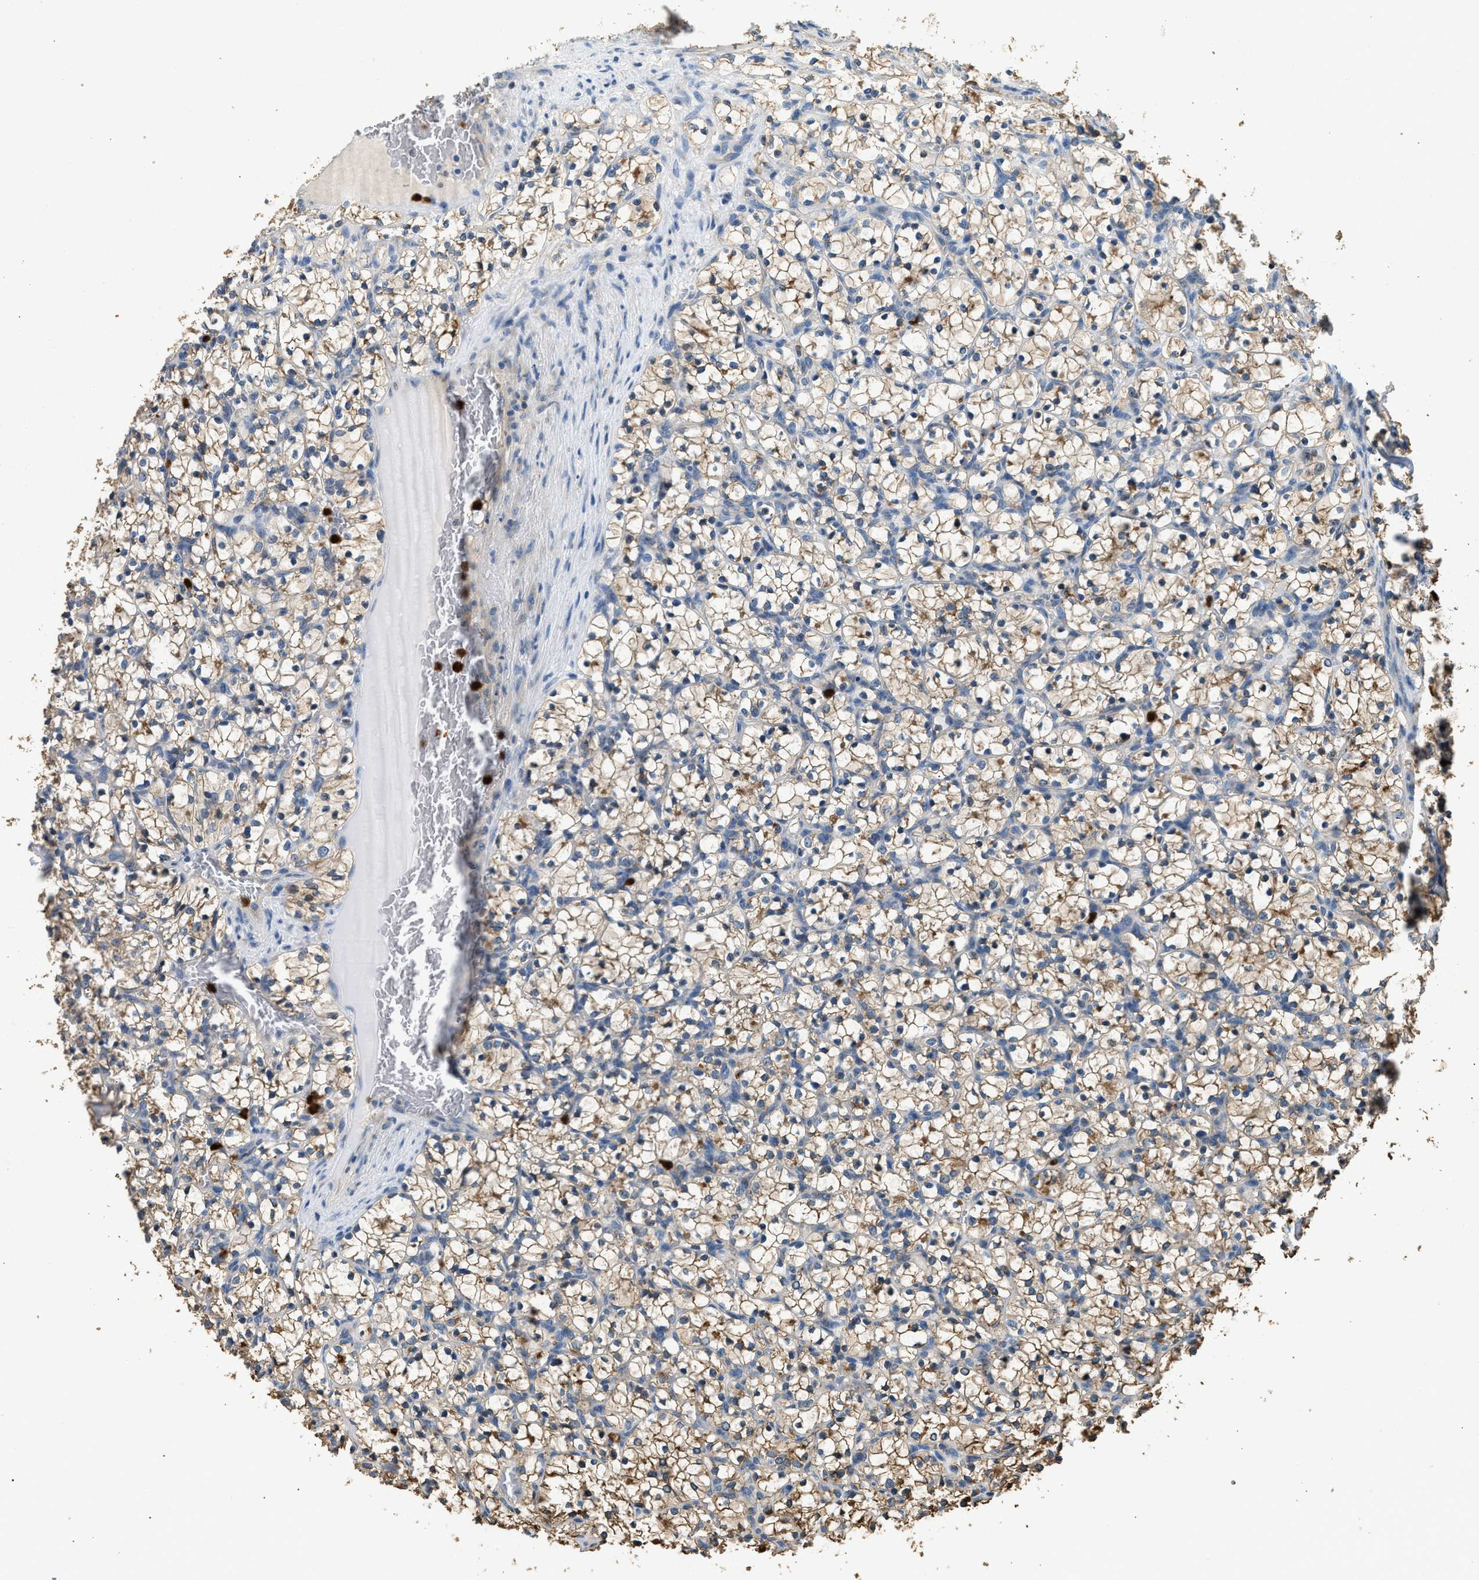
{"staining": {"intensity": "moderate", "quantity": ">75%", "location": "cytoplasmic/membranous"}, "tissue": "renal cancer", "cell_type": "Tumor cells", "image_type": "cancer", "snomed": [{"axis": "morphology", "description": "Adenocarcinoma, NOS"}, {"axis": "topography", "description": "Kidney"}], "caption": "IHC of human renal cancer (adenocarcinoma) reveals medium levels of moderate cytoplasmic/membranous positivity in approximately >75% of tumor cells.", "gene": "ANXA3", "patient": {"sex": "female", "age": 69}}